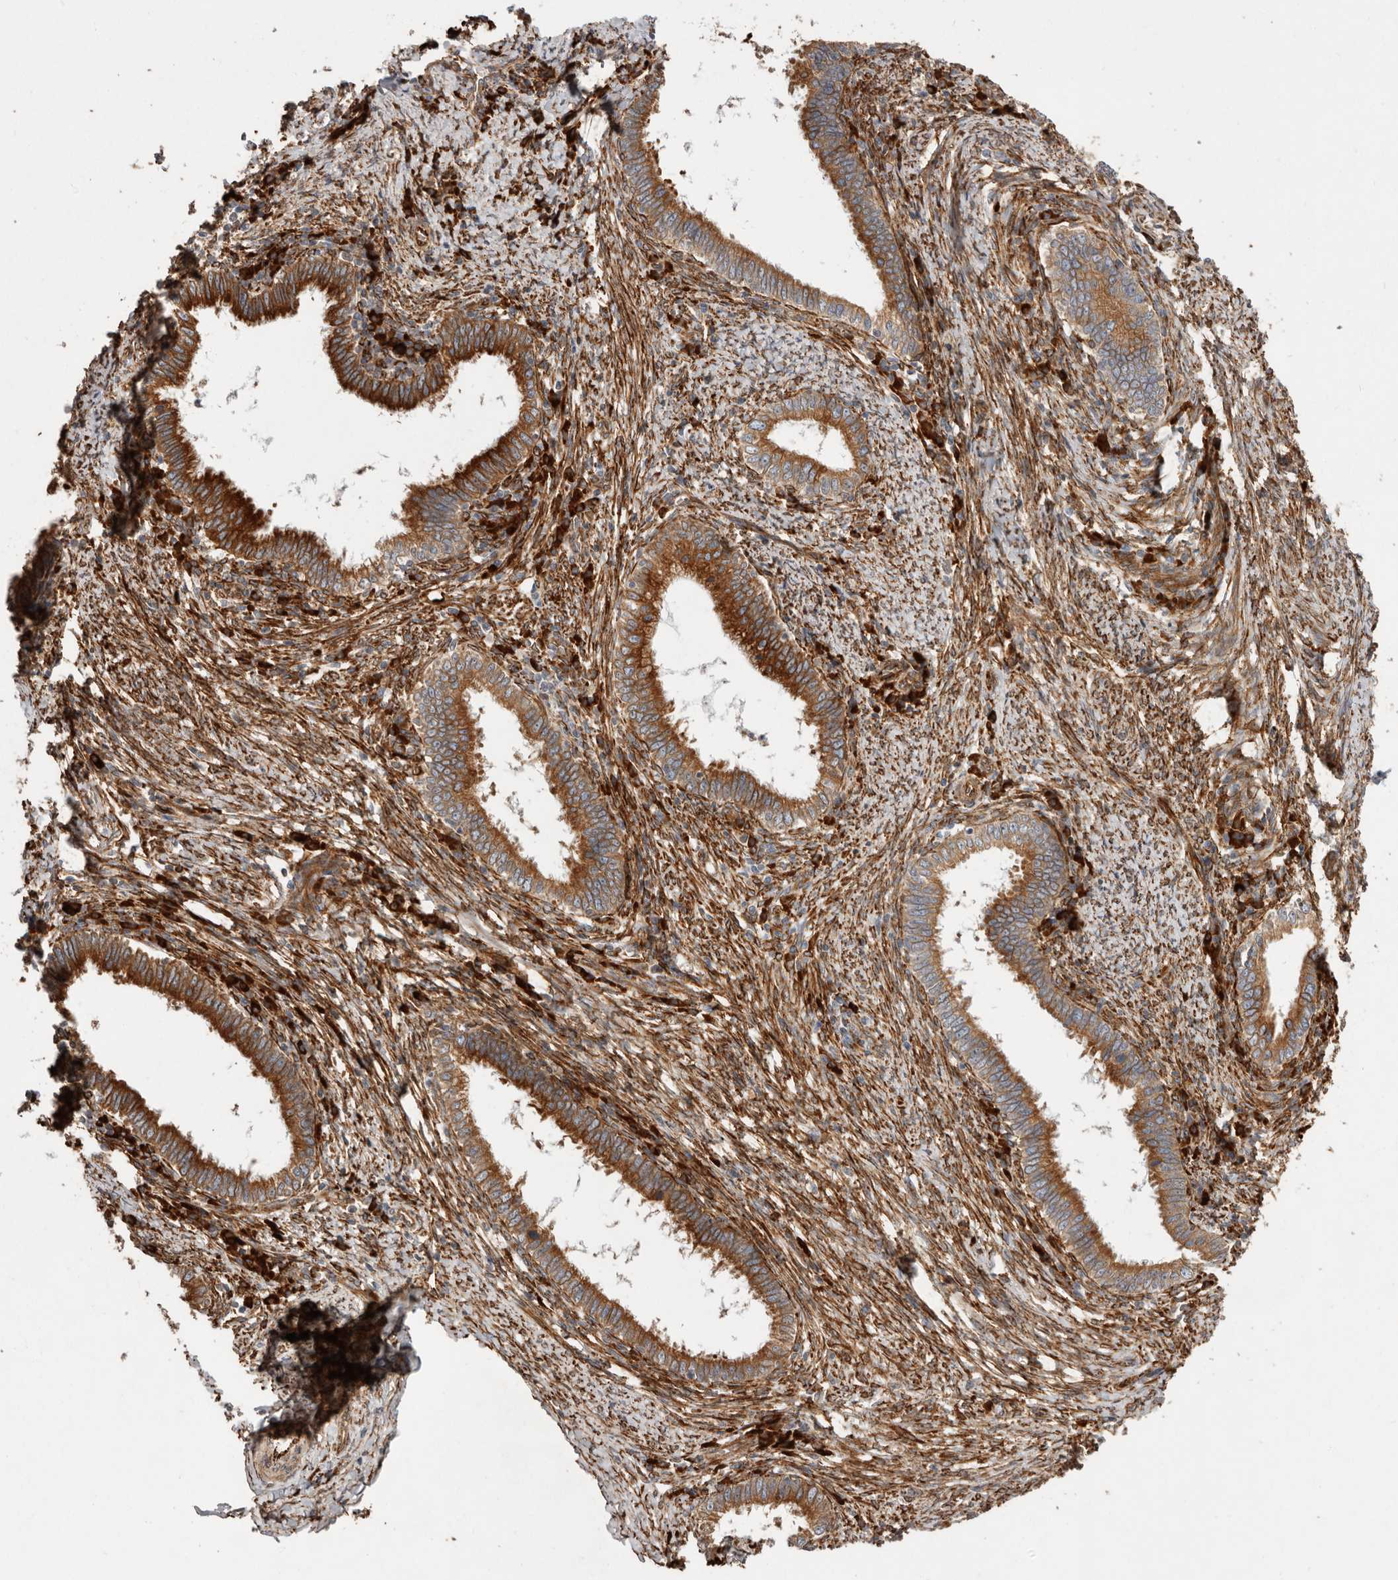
{"staining": {"intensity": "strong", "quantity": ">75%", "location": "cytoplasmic/membranous"}, "tissue": "cervical cancer", "cell_type": "Tumor cells", "image_type": "cancer", "snomed": [{"axis": "morphology", "description": "Adenocarcinoma, NOS"}, {"axis": "topography", "description": "Cervix"}], "caption": "Adenocarcinoma (cervical) stained with a brown dye demonstrates strong cytoplasmic/membranous positive staining in approximately >75% of tumor cells.", "gene": "WDTC1", "patient": {"sex": "female", "age": 36}}